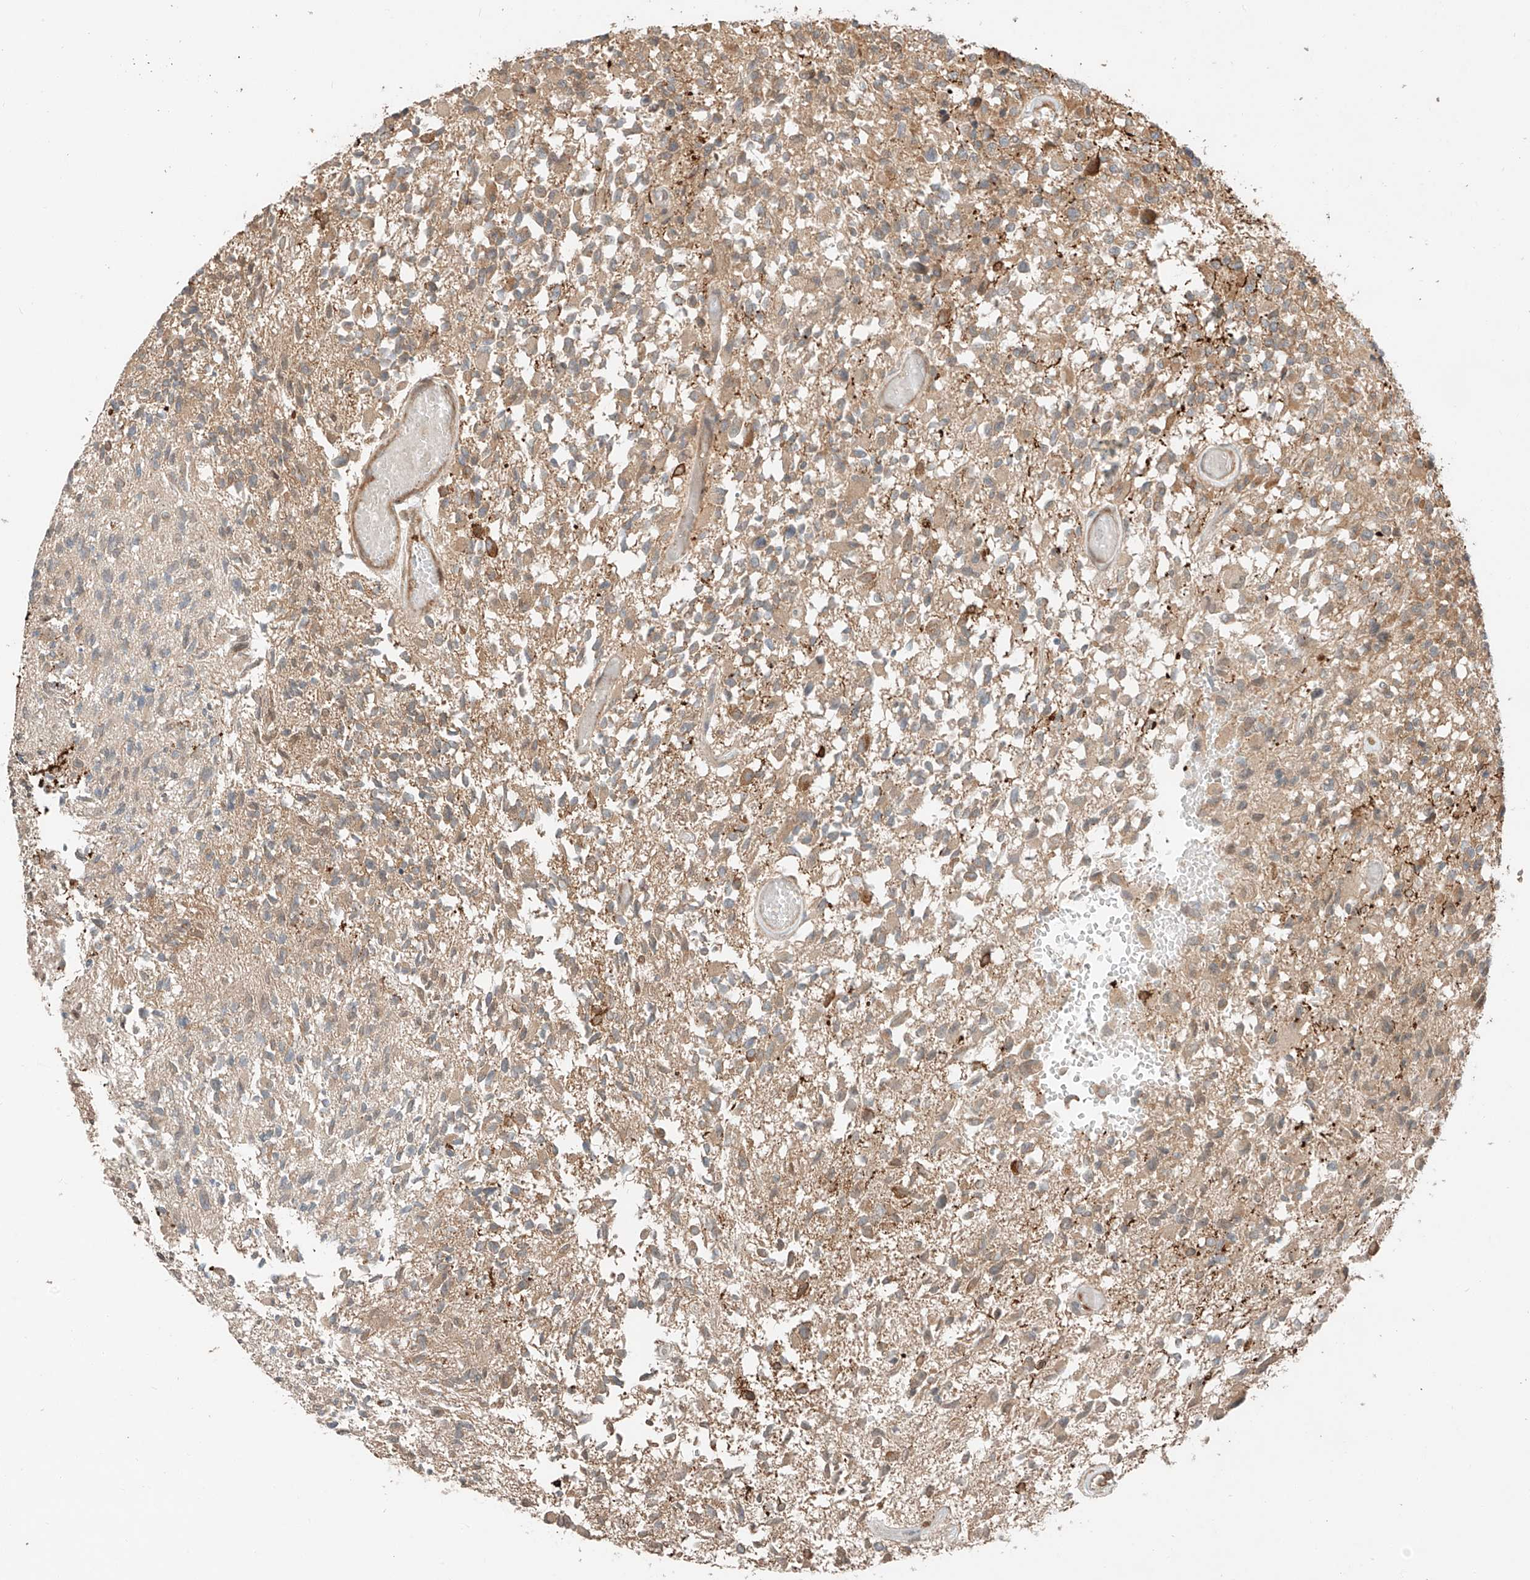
{"staining": {"intensity": "weak", "quantity": ">75%", "location": "cytoplasmic/membranous"}, "tissue": "glioma", "cell_type": "Tumor cells", "image_type": "cancer", "snomed": [{"axis": "morphology", "description": "Glioma, malignant, High grade"}, {"axis": "morphology", "description": "Glioblastoma, NOS"}, {"axis": "topography", "description": "Brain"}], "caption": "Immunohistochemical staining of glioblastoma exhibits low levels of weak cytoplasmic/membranous expression in about >75% of tumor cells. Nuclei are stained in blue.", "gene": "CEP162", "patient": {"sex": "male", "age": 60}}